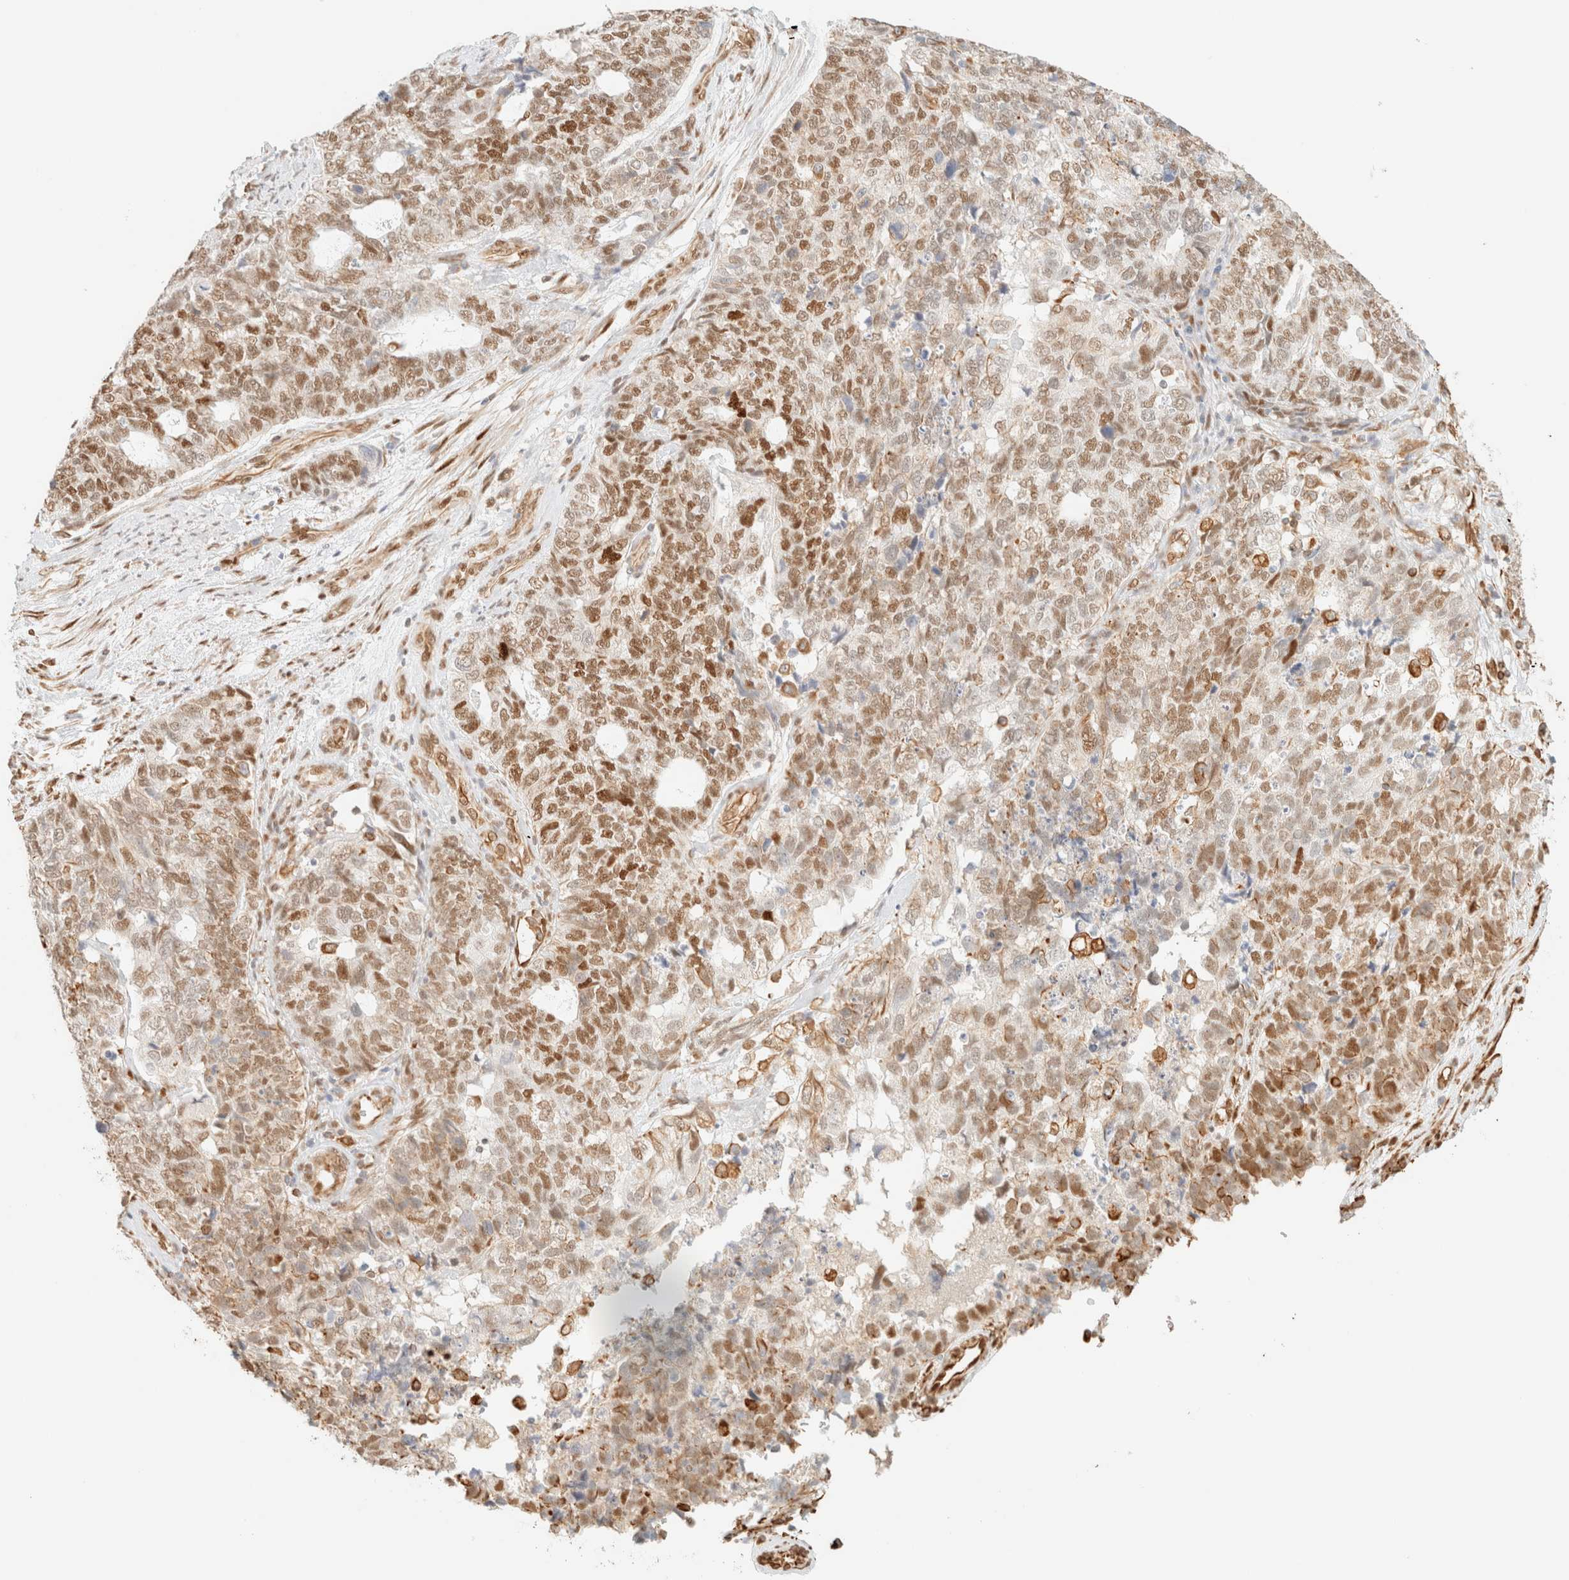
{"staining": {"intensity": "moderate", "quantity": ">75%", "location": "nuclear"}, "tissue": "cervical cancer", "cell_type": "Tumor cells", "image_type": "cancer", "snomed": [{"axis": "morphology", "description": "Squamous cell carcinoma, NOS"}, {"axis": "topography", "description": "Cervix"}], "caption": "Immunohistochemical staining of human squamous cell carcinoma (cervical) demonstrates medium levels of moderate nuclear protein staining in approximately >75% of tumor cells. (brown staining indicates protein expression, while blue staining denotes nuclei).", "gene": "ZSCAN18", "patient": {"sex": "female", "age": 63}}